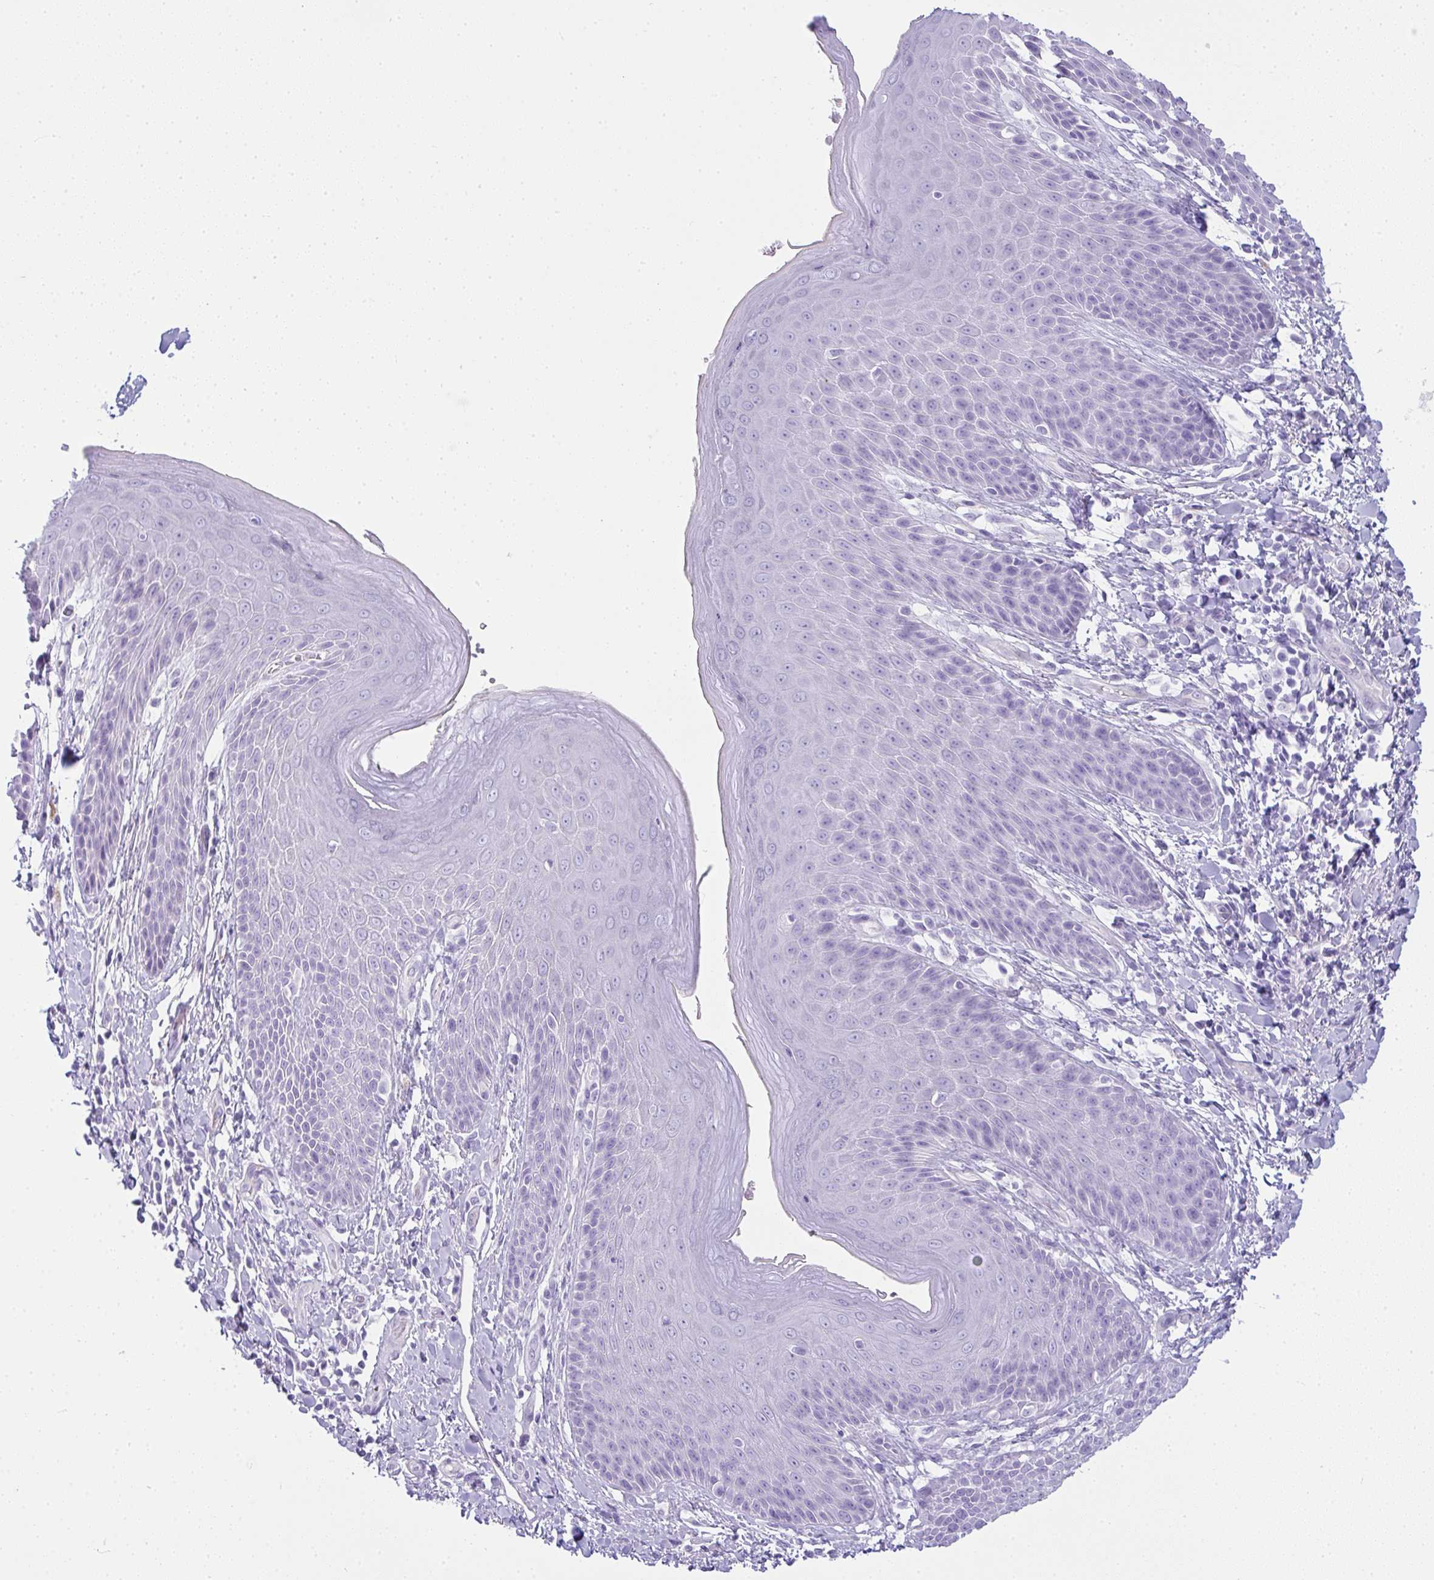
{"staining": {"intensity": "moderate", "quantity": "<25%", "location": "cytoplasmic/membranous"}, "tissue": "skin", "cell_type": "Epidermal cells", "image_type": "normal", "snomed": [{"axis": "morphology", "description": "Normal tissue, NOS"}, {"axis": "topography", "description": "Anal"}, {"axis": "topography", "description": "Peripheral nerve tissue"}], "caption": "This is an image of IHC staining of unremarkable skin, which shows moderate expression in the cytoplasmic/membranous of epidermal cells.", "gene": "RASL10A", "patient": {"sex": "male", "age": 51}}